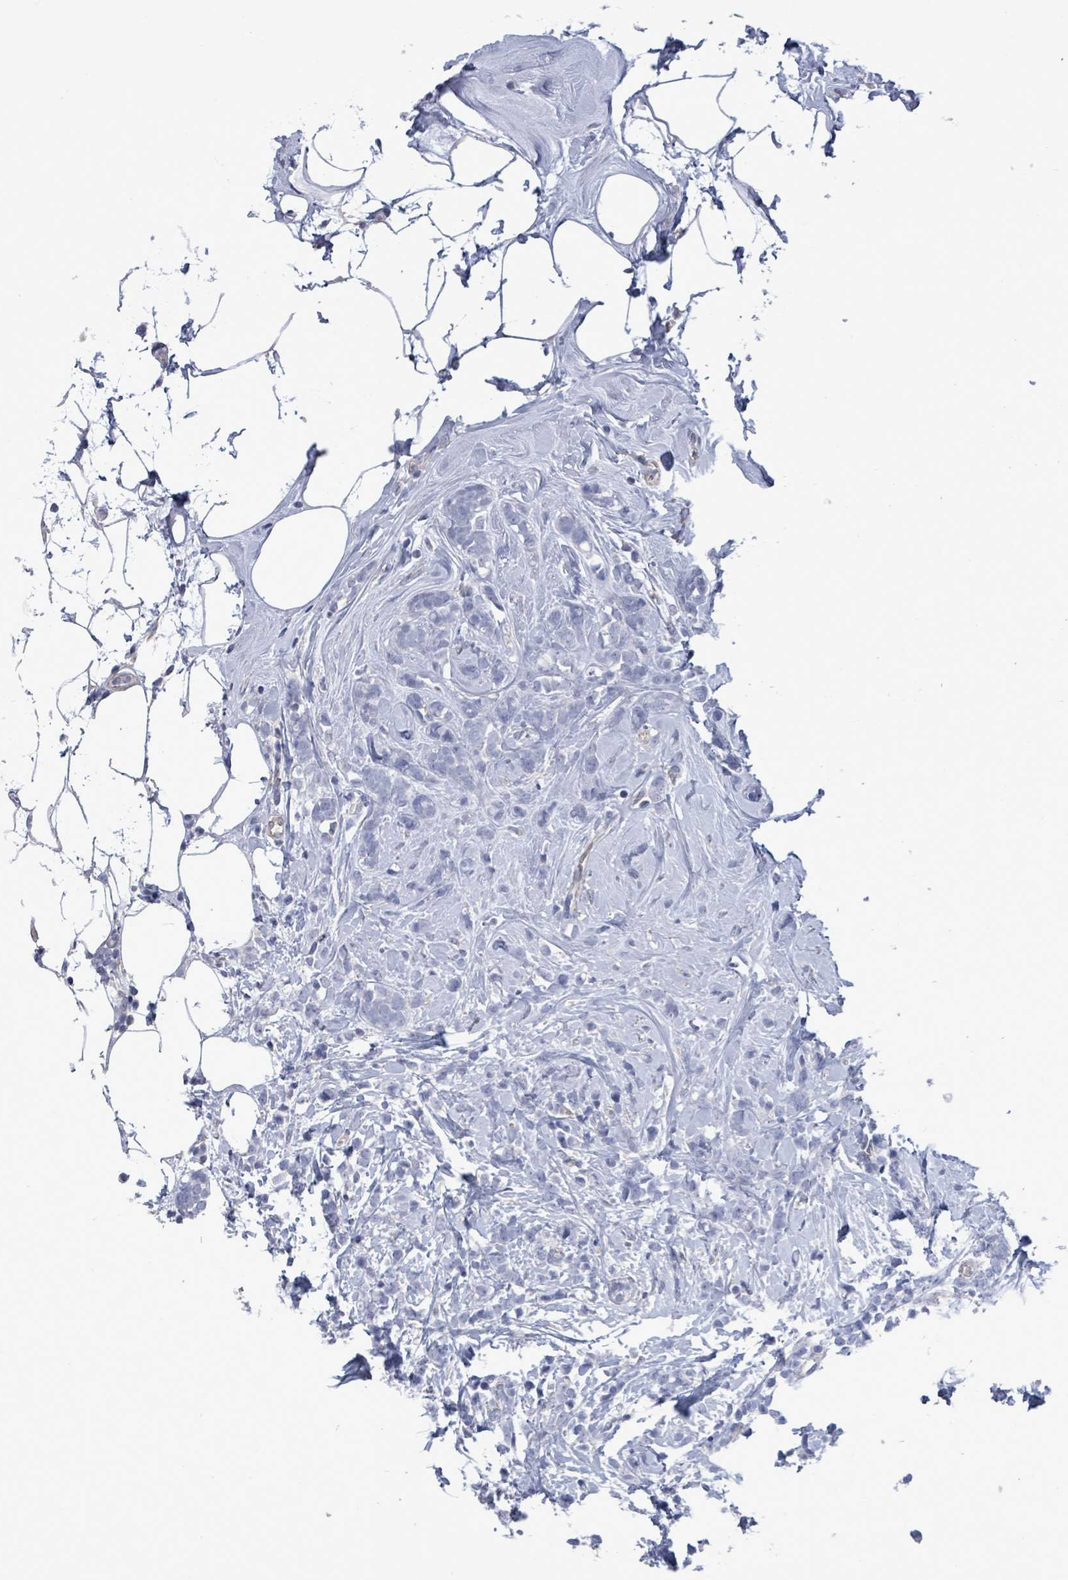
{"staining": {"intensity": "negative", "quantity": "none", "location": "none"}, "tissue": "breast cancer", "cell_type": "Tumor cells", "image_type": "cancer", "snomed": [{"axis": "morphology", "description": "Lobular carcinoma"}, {"axis": "topography", "description": "Breast"}], "caption": "High magnification brightfield microscopy of breast lobular carcinoma stained with DAB (brown) and counterstained with hematoxylin (blue): tumor cells show no significant staining. (Brightfield microscopy of DAB (3,3'-diaminobenzidine) IHC at high magnification).", "gene": "CT45A5", "patient": {"sex": "female", "age": 58}}